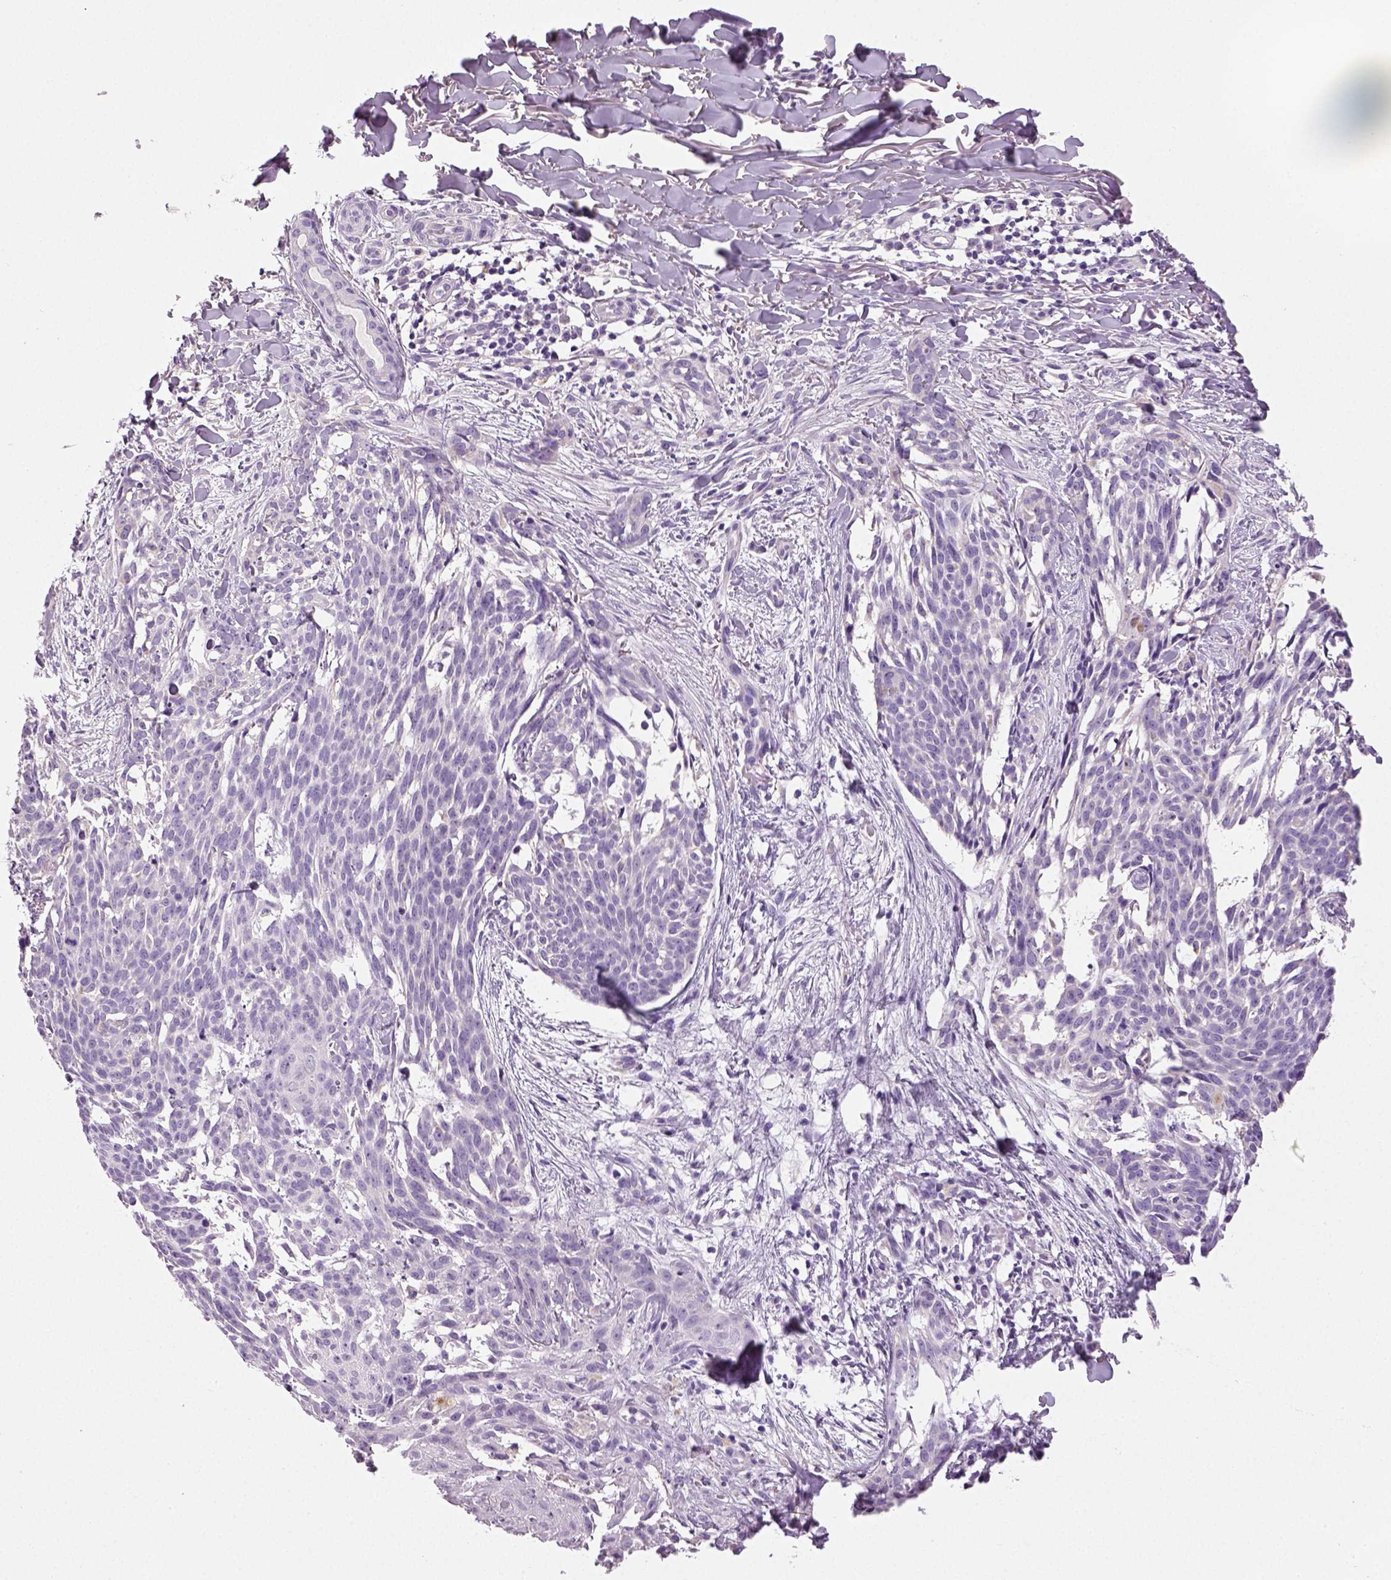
{"staining": {"intensity": "negative", "quantity": "none", "location": "none"}, "tissue": "skin cancer", "cell_type": "Tumor cells", "image_type": "cancer", "snomed": [{"axis": "morphology", "description": "Basal cell carcinoma"}, {"axis": "topography", "description": "Skin"}], "caption": "Immunohistochemistry photomicrograph of neoplastic tissue: skin cancer stained with DAB displays no significant protein expression in tumor cells.", "gene": "NECAB2", "patient": {"sex": "male", "age": 88}}